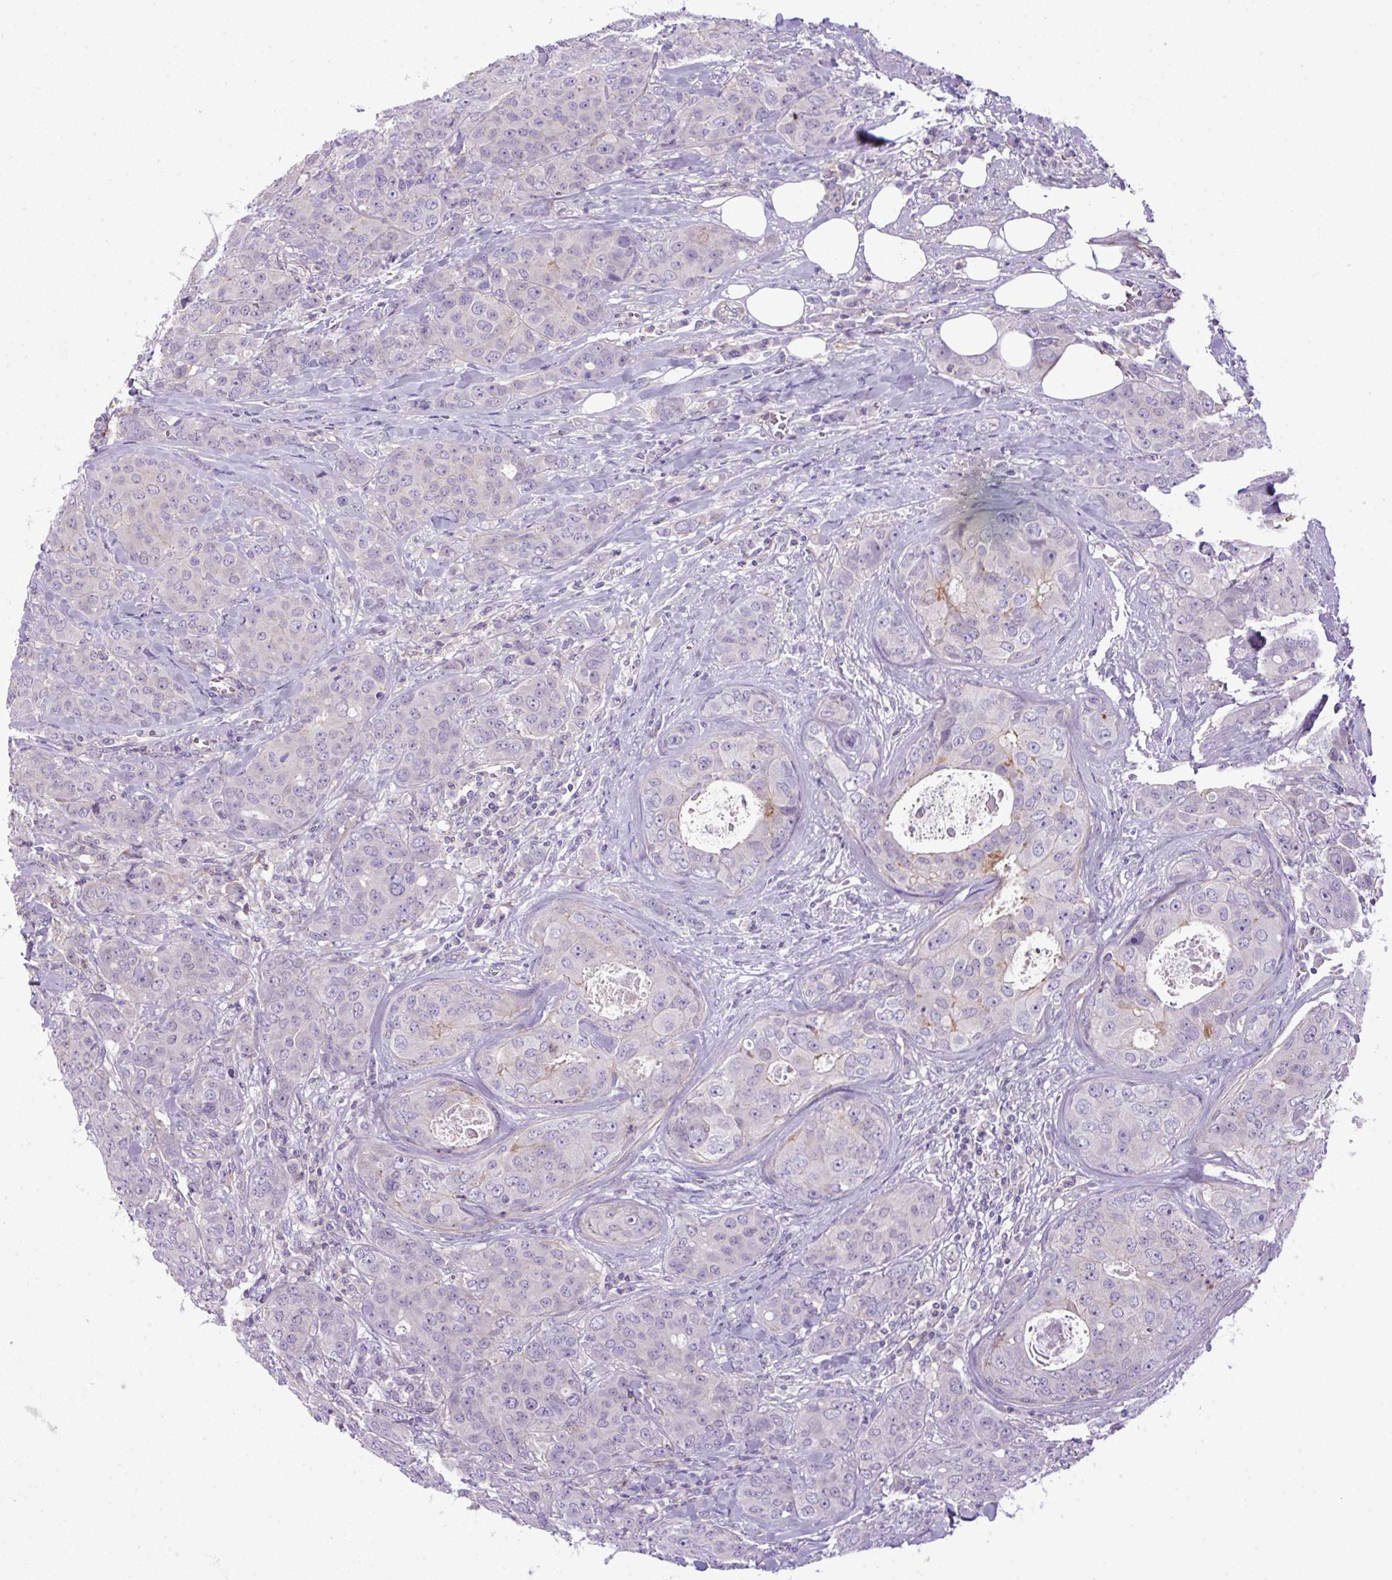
{"staining": {"intensity": "negative", "quantity": "none", "location": "none"}, "tissue": "breast cancer", "cell_type": "Tumor cells", "image_type": "cancer", "snomed": [{"axis": "morphology", "description": "Duct carcinoma"}, {"axis": "topography", "description": "Breast"}], "caption": "Immunohistochemical staining of breast cancer (infiltrating ductal carcinoma) demonstrates no significant expression in tumor cells.", "gene": "NPTN", "patient": {"sex": "female", "age": 43}}